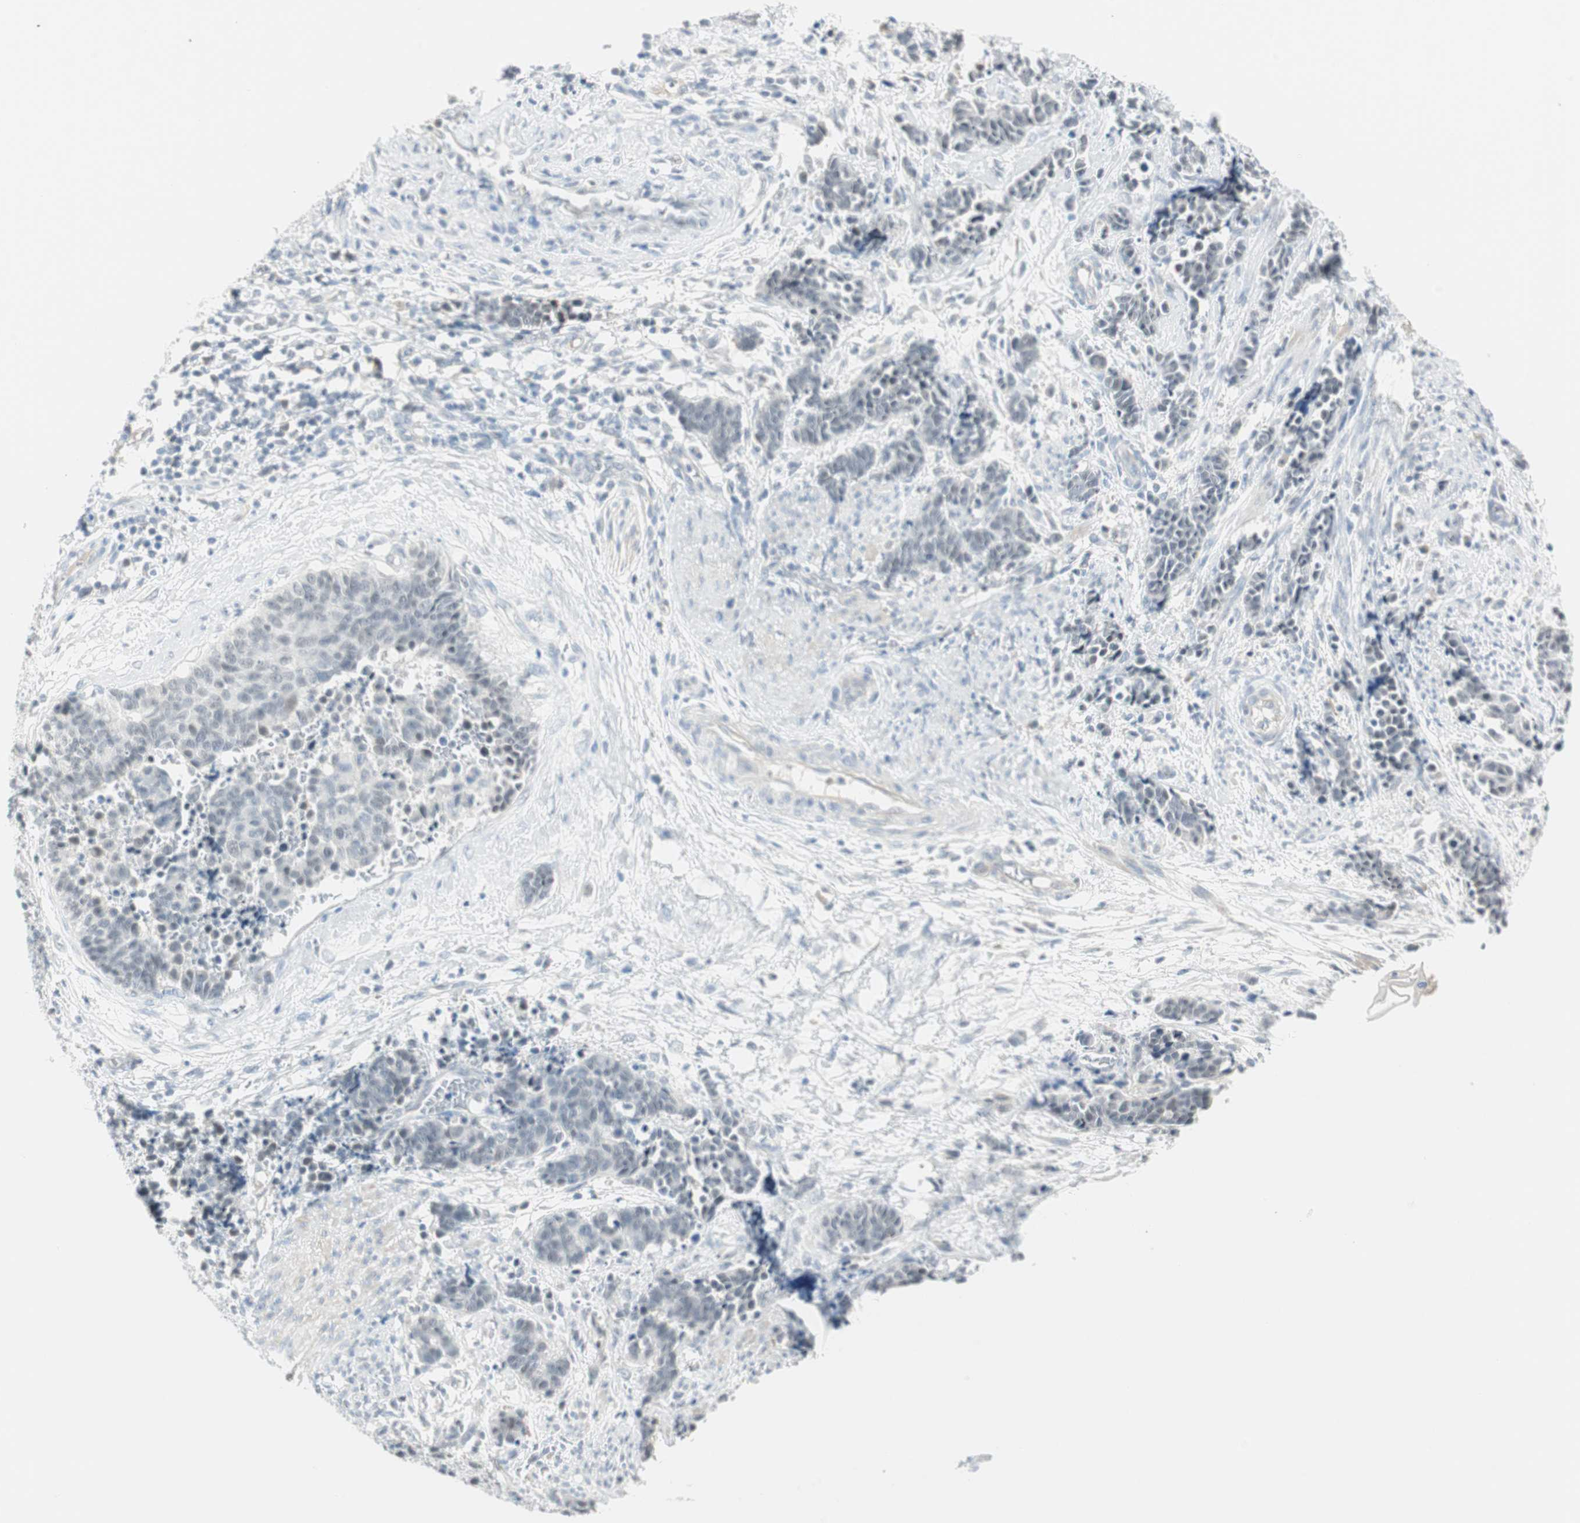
{"staining": {"intensity": "negative", "quantity": "none", "location": "none"}, "tissue": "cervical cancer", "cell_type": "Tumor cells", "image_type": "cancer", "snomed": [{"axis": "morphology", "description": "Squamous cell carcinoma, NOS"}, {"axis": "topography", "description": "Cervix"}], "caption": "This is an IHC photomicrograph of squamous cell carcinoma (cervical). There is no staining in tumor cells.", "gene": "MLLT10", "patient": {"sex": "female", "age": 35}}